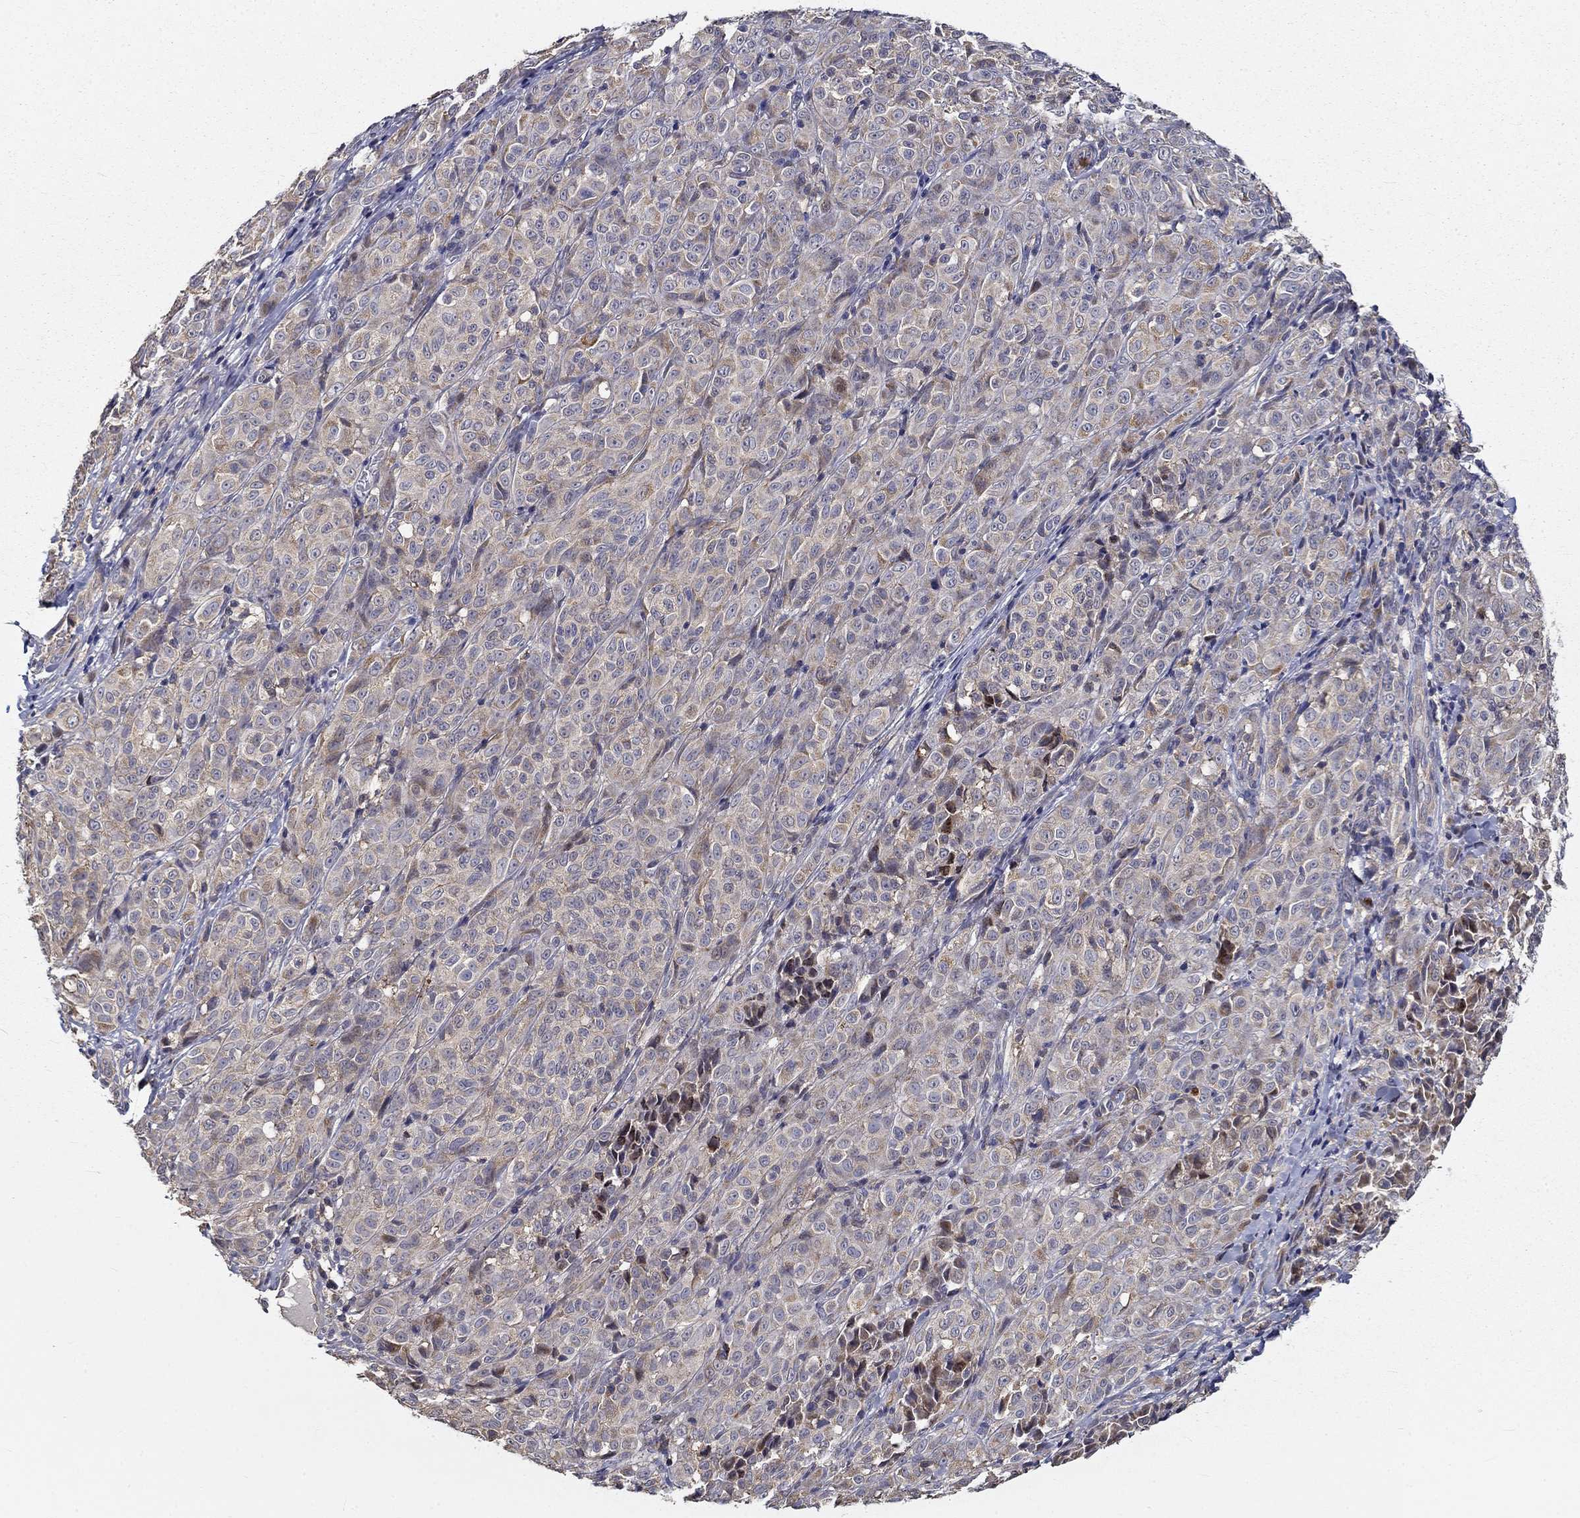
{"staining": {"intensity": "negative", "quantity": "none", "location": "none"}, "tissue": "melanoma", "cell_type": "Tumor cells", "image_type": "cancer", "snomed": [{"axis": "morphology", "description": "Malignant melanoma, NOS"}, {"axis": "topography", "description": "Skin"}], "caption": "Tumor cells are negative for brown protein staining in melanoma.", "gene": "ALDH4A1", "patient": {"sex": "male", "age": 89}}